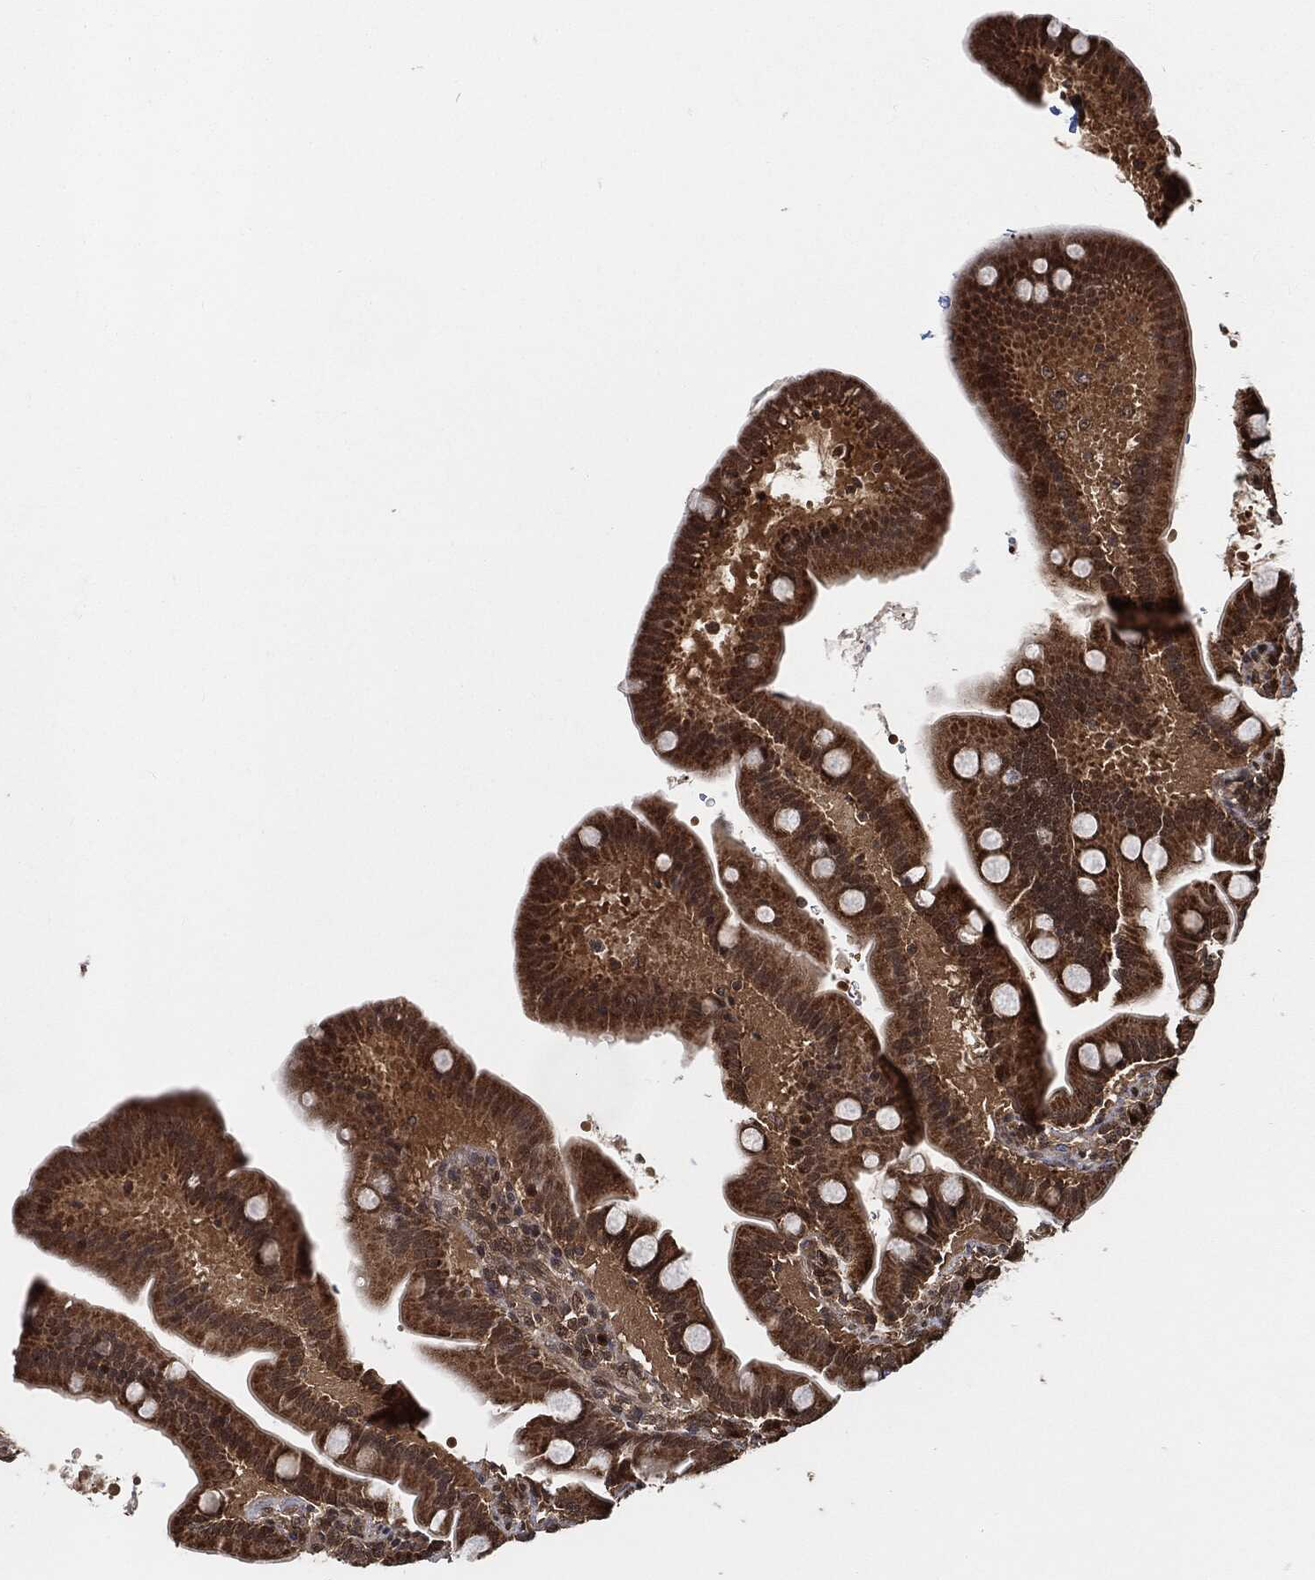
{"staining": {"intensity": "moderate", "quantity": ">75%", "location": "cytoplasmic/membranous,nuclear"}, "tissue": "small intestine", "cell_type": "Glandular cells", "image_type": "normal", "snomed": [{"axis": "morphology", "description": "Normal tissue, NOS"}, {"axis": "topography", "description": "Small intestine"}], "caption": "Protein expression analysis of benign small intestine displays moderate cytoplasmic/membranous,nuclear positivity in approximately >75% of glandular cells.", "gene": "CUTA", "patient": {"sex": "male", "age": 66}}